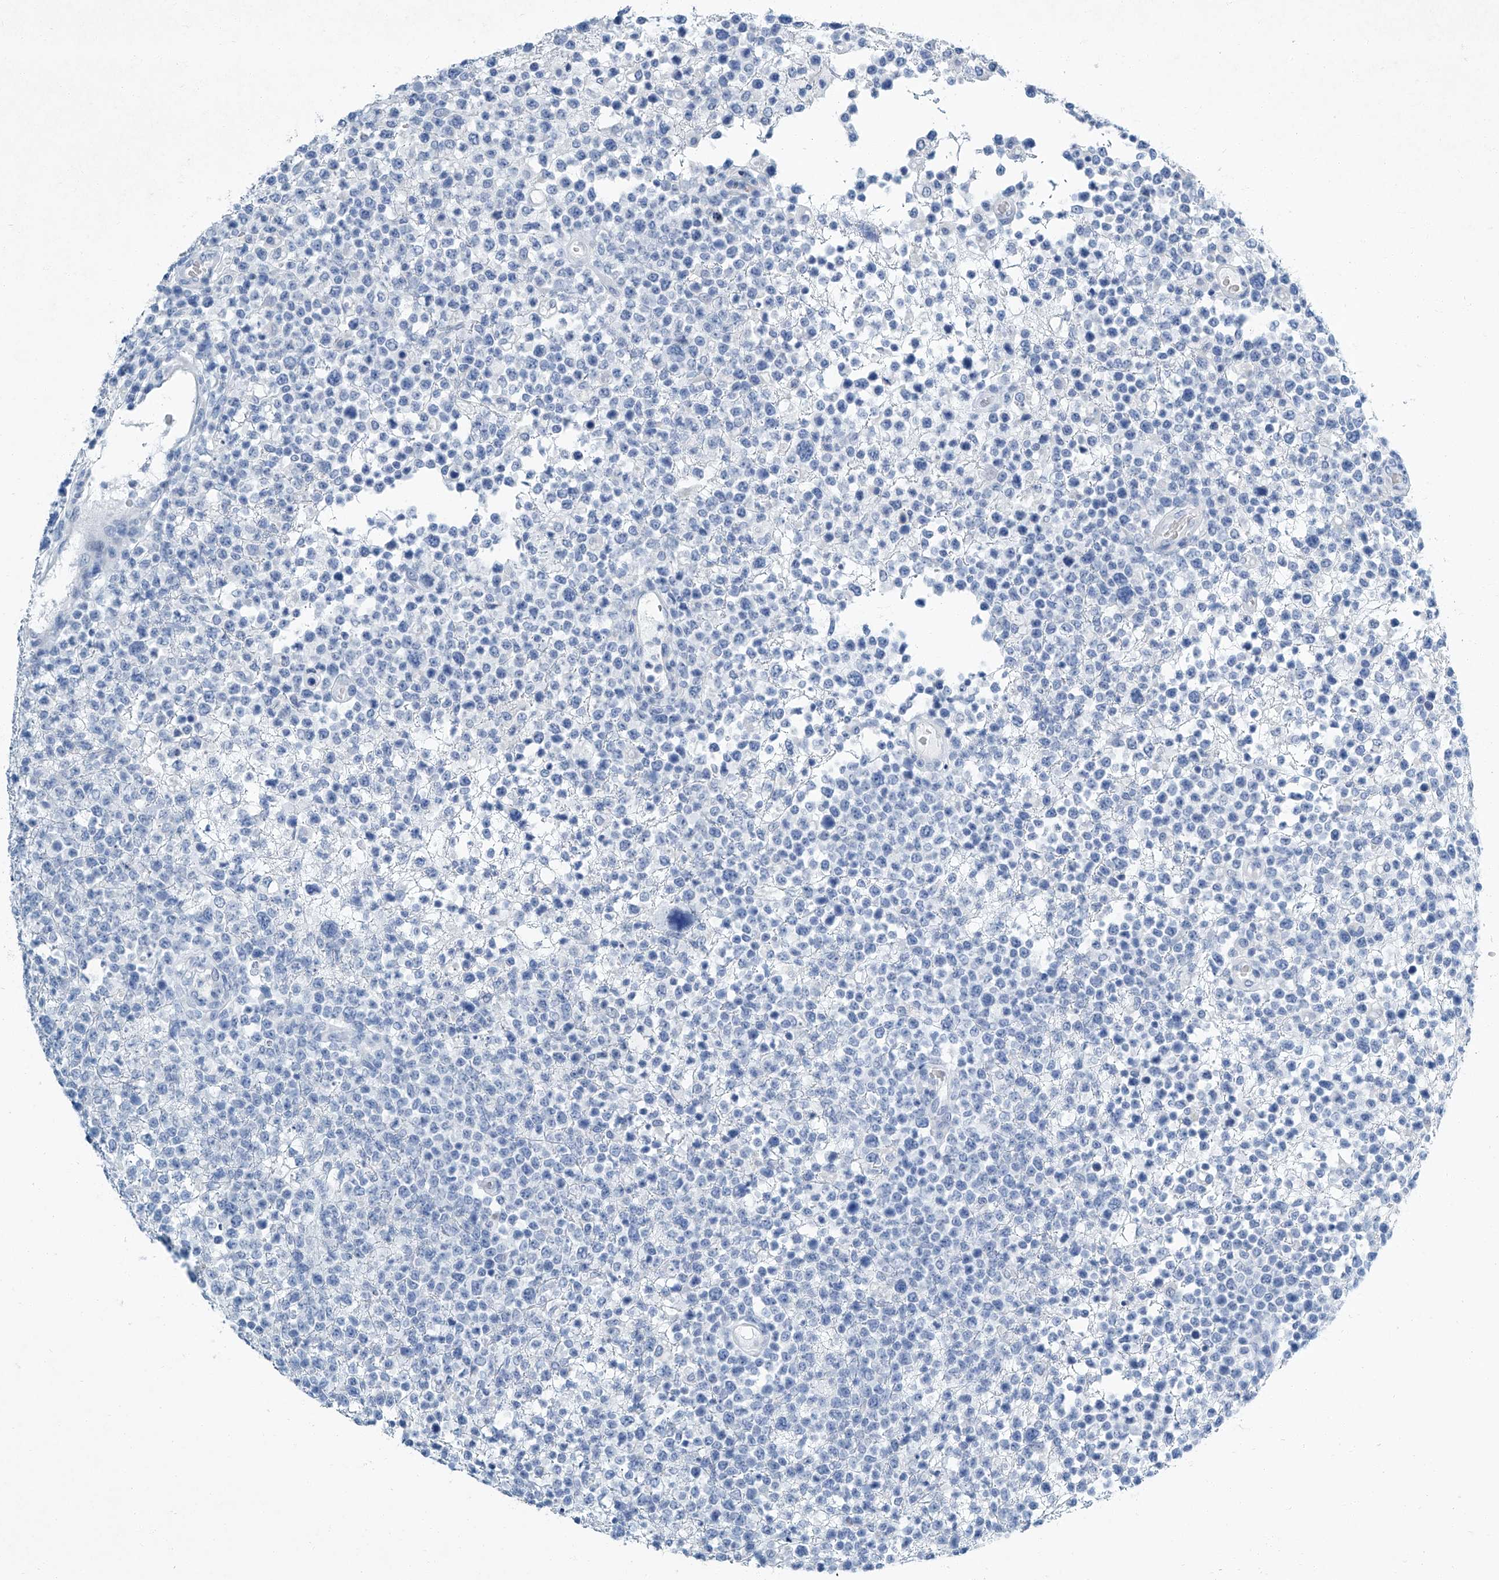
{"staining": {"intensity": "negative", "quantity": "none", "location": "none"}, "tissue": "lymphoma", "cell_type": "Tumor cells", "image_type": "cancer", "snomed": [{"axis": "morphology", "description": "Malignant lymphoma, non-Hodgkin's type, High grade"}, {"axis": "topography", "description": "Colon"}], "caption": "Tumor cells show no significant protein expression in malignant lymphoma, non-Hodgkin's type (high-grade).", "gene": "CYP2A7", "patient": {"sex": "female", "age": 53}}